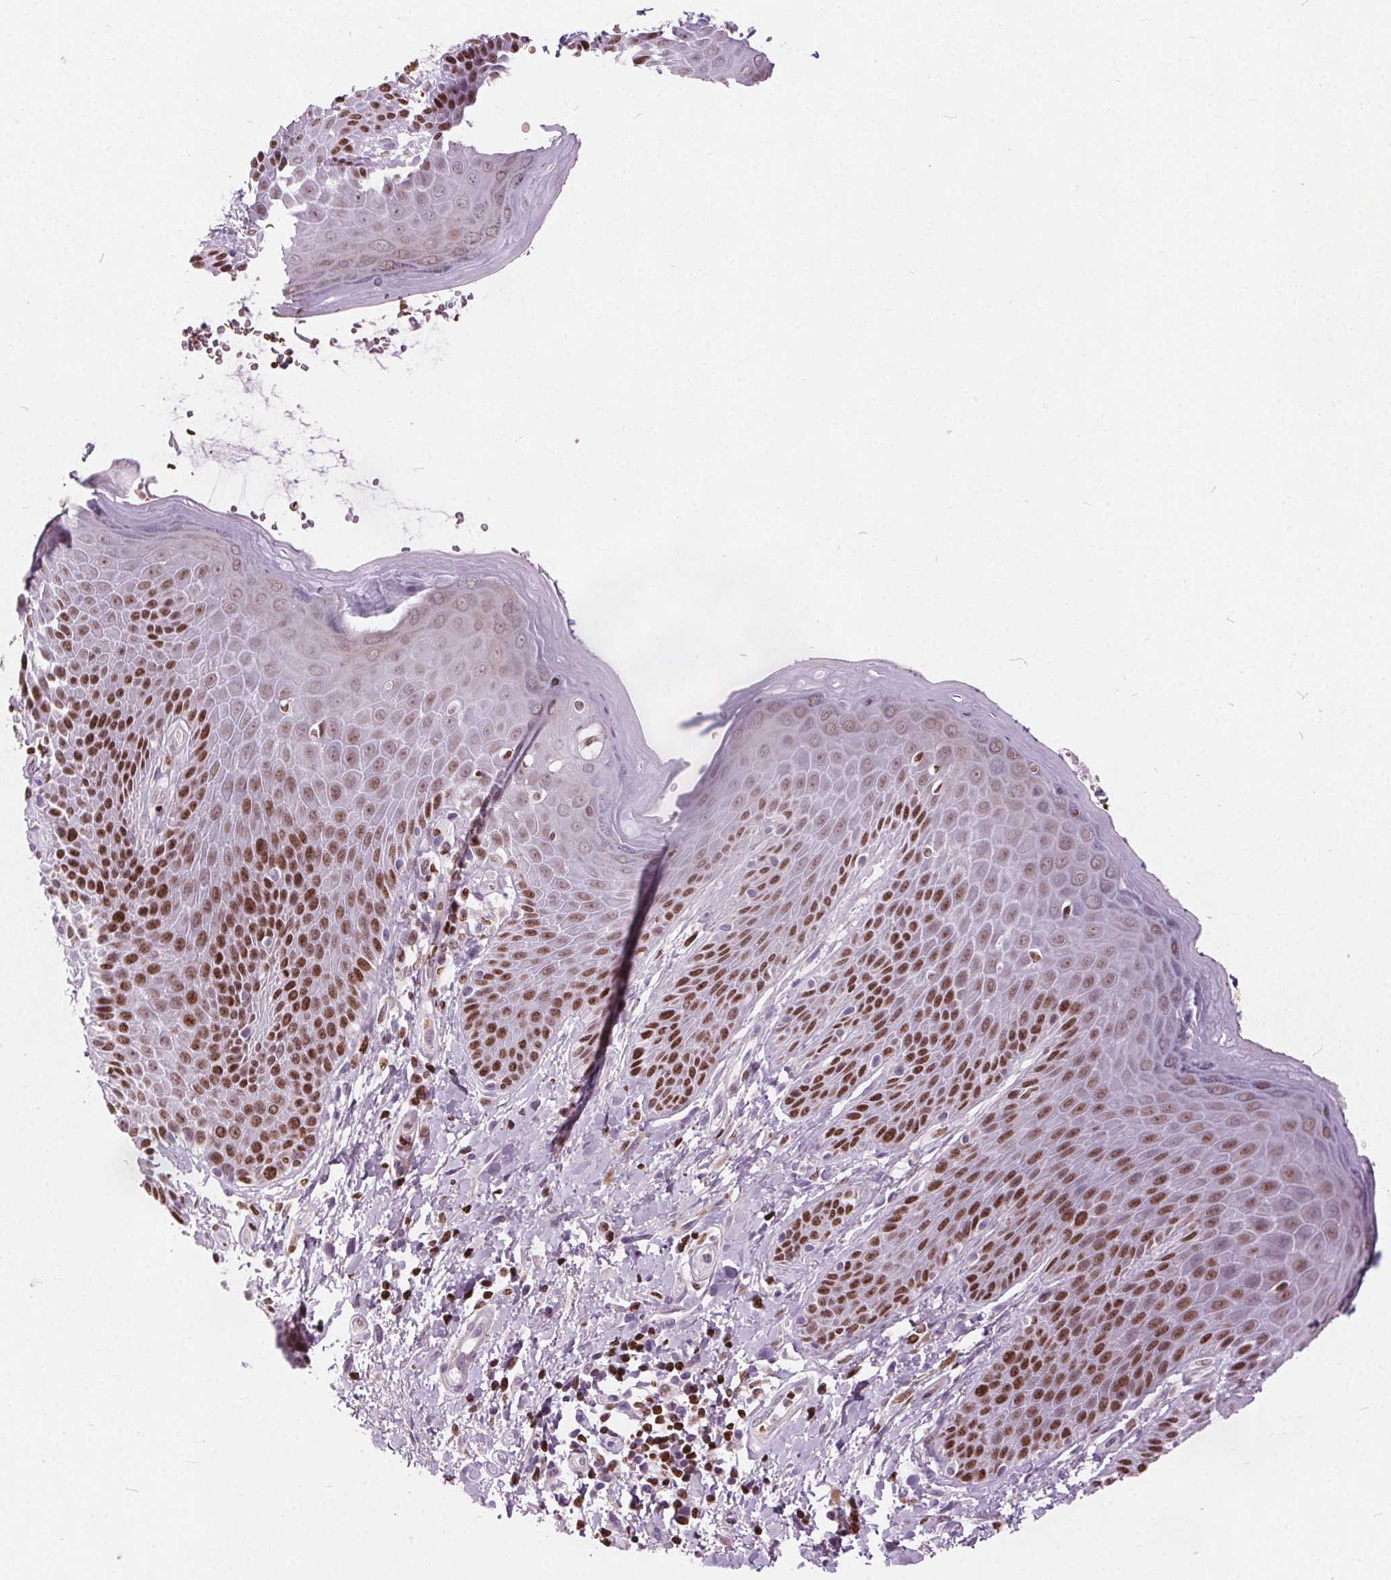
{"staining": {"intensity": "moderate", "quantity": "25%-75%", "location": "nuclear"}, "tissue": "skin", "cell_type": "Epidermal cells", "image_type": "normal", "snomed": [{"axis": "morphology", "description": "Normal tissue, NOS"}, {"axis": "topography", "description": "Anal"}, {"axis": "topography", "description": "Peripheral nerve tissue"}], "caption": "IHC of benign human skin reveals medium levels of moderate nuclear positivity in approximately 25%-75% of epidermal cells.", "gene": "ISLR2", "patient": {"sex": "male", "age": 51}}